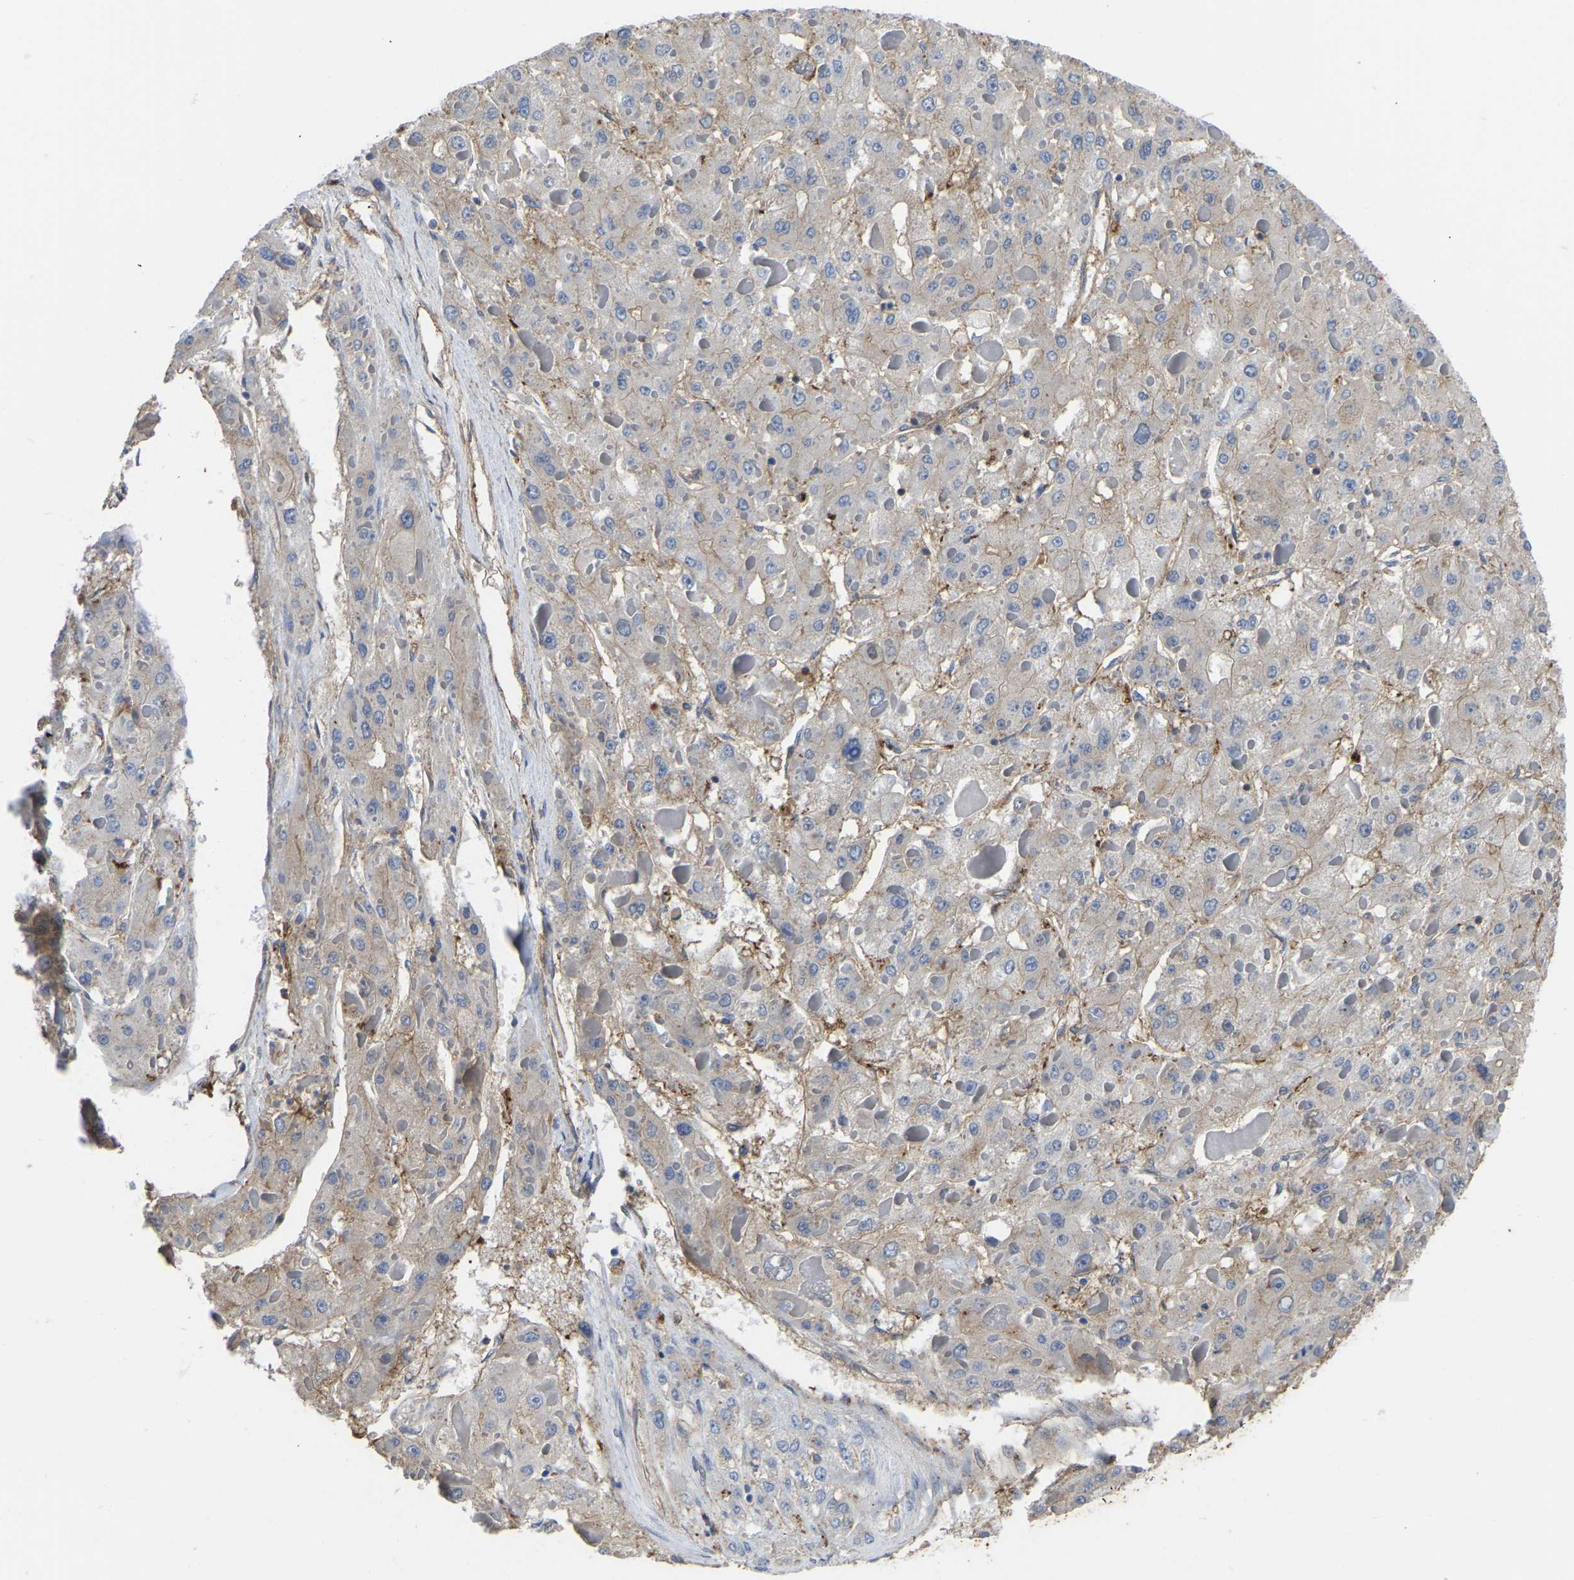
{"staining": {"intensity": "moderate", "quantity": "<25%", "location": "cytoplasmic/membranous"}, "tissue": "liver cancer", "cell_type": "Tumor cells", "image_type": "cancer", "snomed": [{"axis": "morphology", "description": "Carcinoma, Hepatocellular, NOS"}, {"axis": "topography", "description": "Liver"}], "caption": "Approximately <25% of tumor cells in liver cancer (hepatocellular carcinoma) display moderate cytoplasmic/membranous protein staining as visualized by brown immunohistochemical staining.", "gene": "ZNF449", "patient": {"sex": "female", "age": 73}}